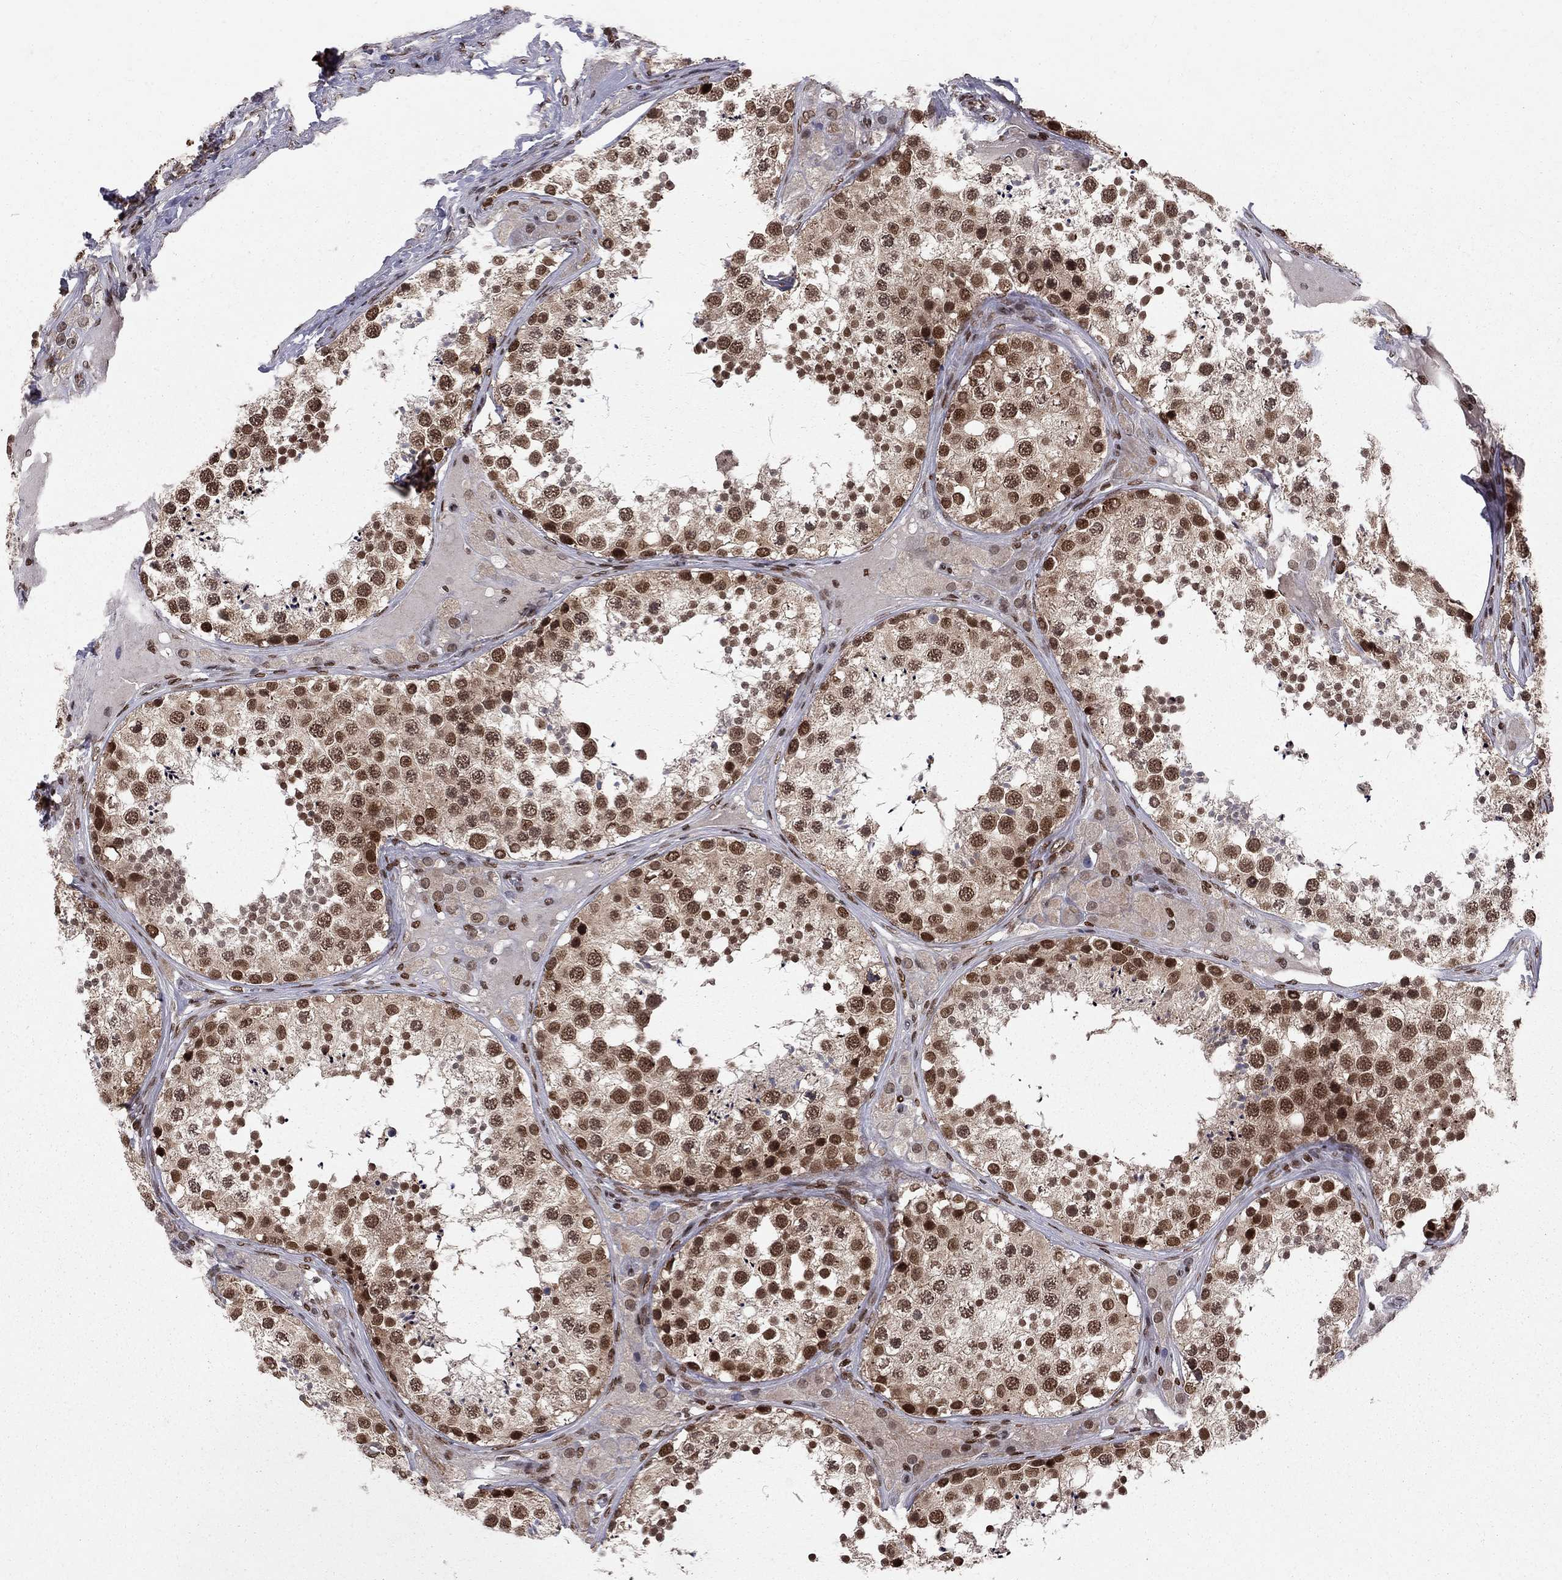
{"staining": {"intensity": "strong", "quantity": "25%-75%", "location": "nuclear"}, "tissue": "testis", "cell_type": "Cells in seminiferous ducts", "image_type": "normal", "snomed": [{"axis": "morphology", "description": "Normal tissue, NOS"}, {"axis": "topography", "description": "Testis"}], "caption": "IHC of benign testis shows high levels of strong nuclear positivity in approximately 25%-75% of cells in seminiferous ducts. (Stains: DAB in brown, nuclei in blue, Microscopy: brightfield microscopy at high magnification).", "gene": "SAP30L", "patient": {"sex": "male", "age": 34}}